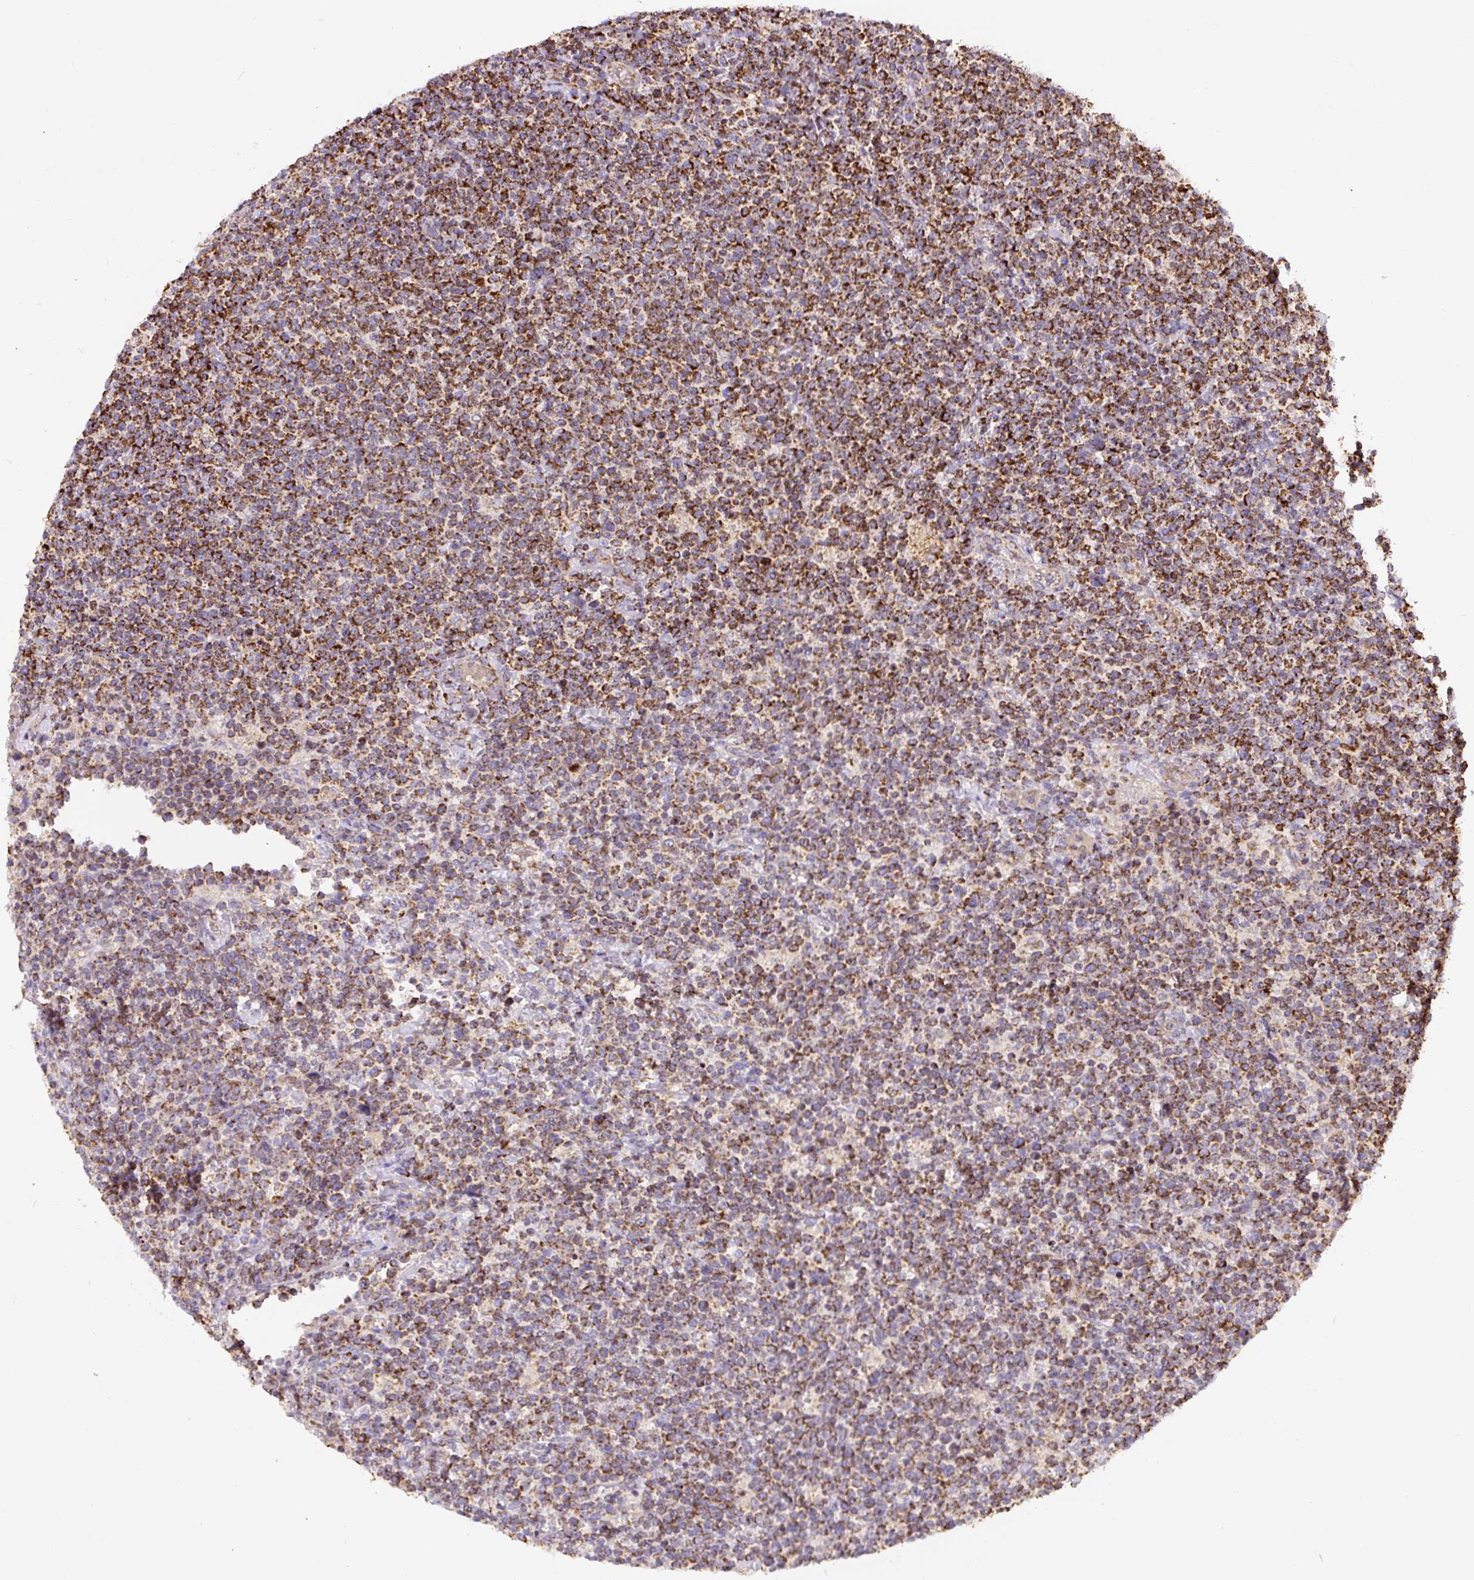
{"staining": {"intensity": "strong", "quantity": ">75%", "location": "cytoplasmic/membranous"}, "tissue": "lymphoma", "cell_type": "Tumor cells", "image_type": "cancer", "snomed": [{"axis": "morphology", "description": "Malignant lymphoma, non-Hodgkin's type, High grade"}, {"axis": "topography", "description": "Lymph node"}], "caption": "Lymphoma stained with a brown dye displays strong cytoplasmic/membranous positive staining in about >75% of tumor cells.", "gene": "MT-CO2", "patient": {"sex": "male", "age": 61}}